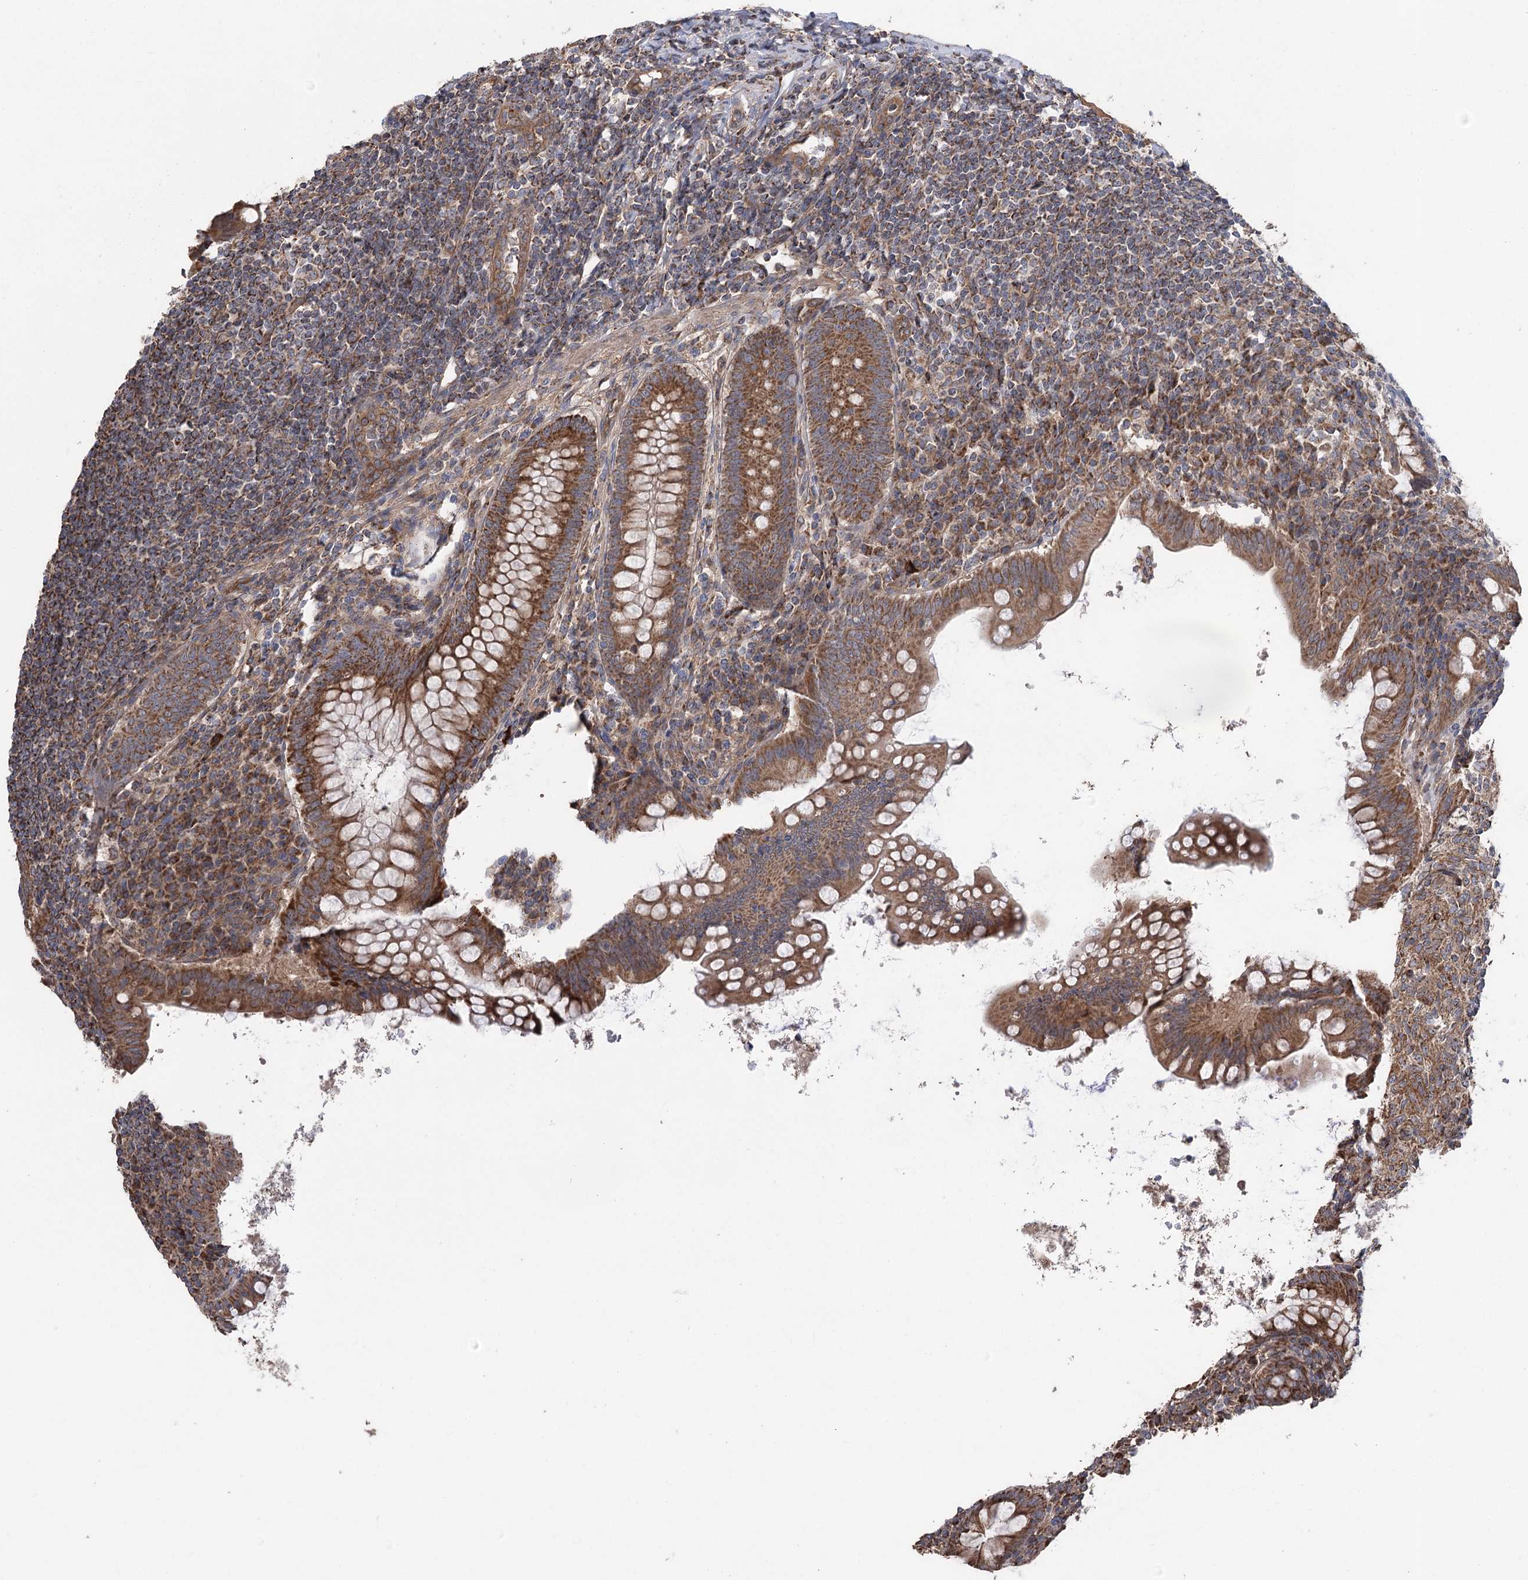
{"staining": {"intensity": "strong", "quantity": ">75%", "location": "cytoplasmic/membranous"}, "tissue": "appendix", "cell_type": "Glandular cells", "image_type": "normal", "snomed": [{"axis": "morphology", "description": "Normal tissue, NOS"}, {"axis": "topography", "description": "Appendix"}], "caption": "A photomicrograph of human appendix stained for a protein displays strong cytoplasmic/membranous brown staining in glandular cells.", "gene": "RWDD4", "patient": {"sex": "female", "age": 33}}